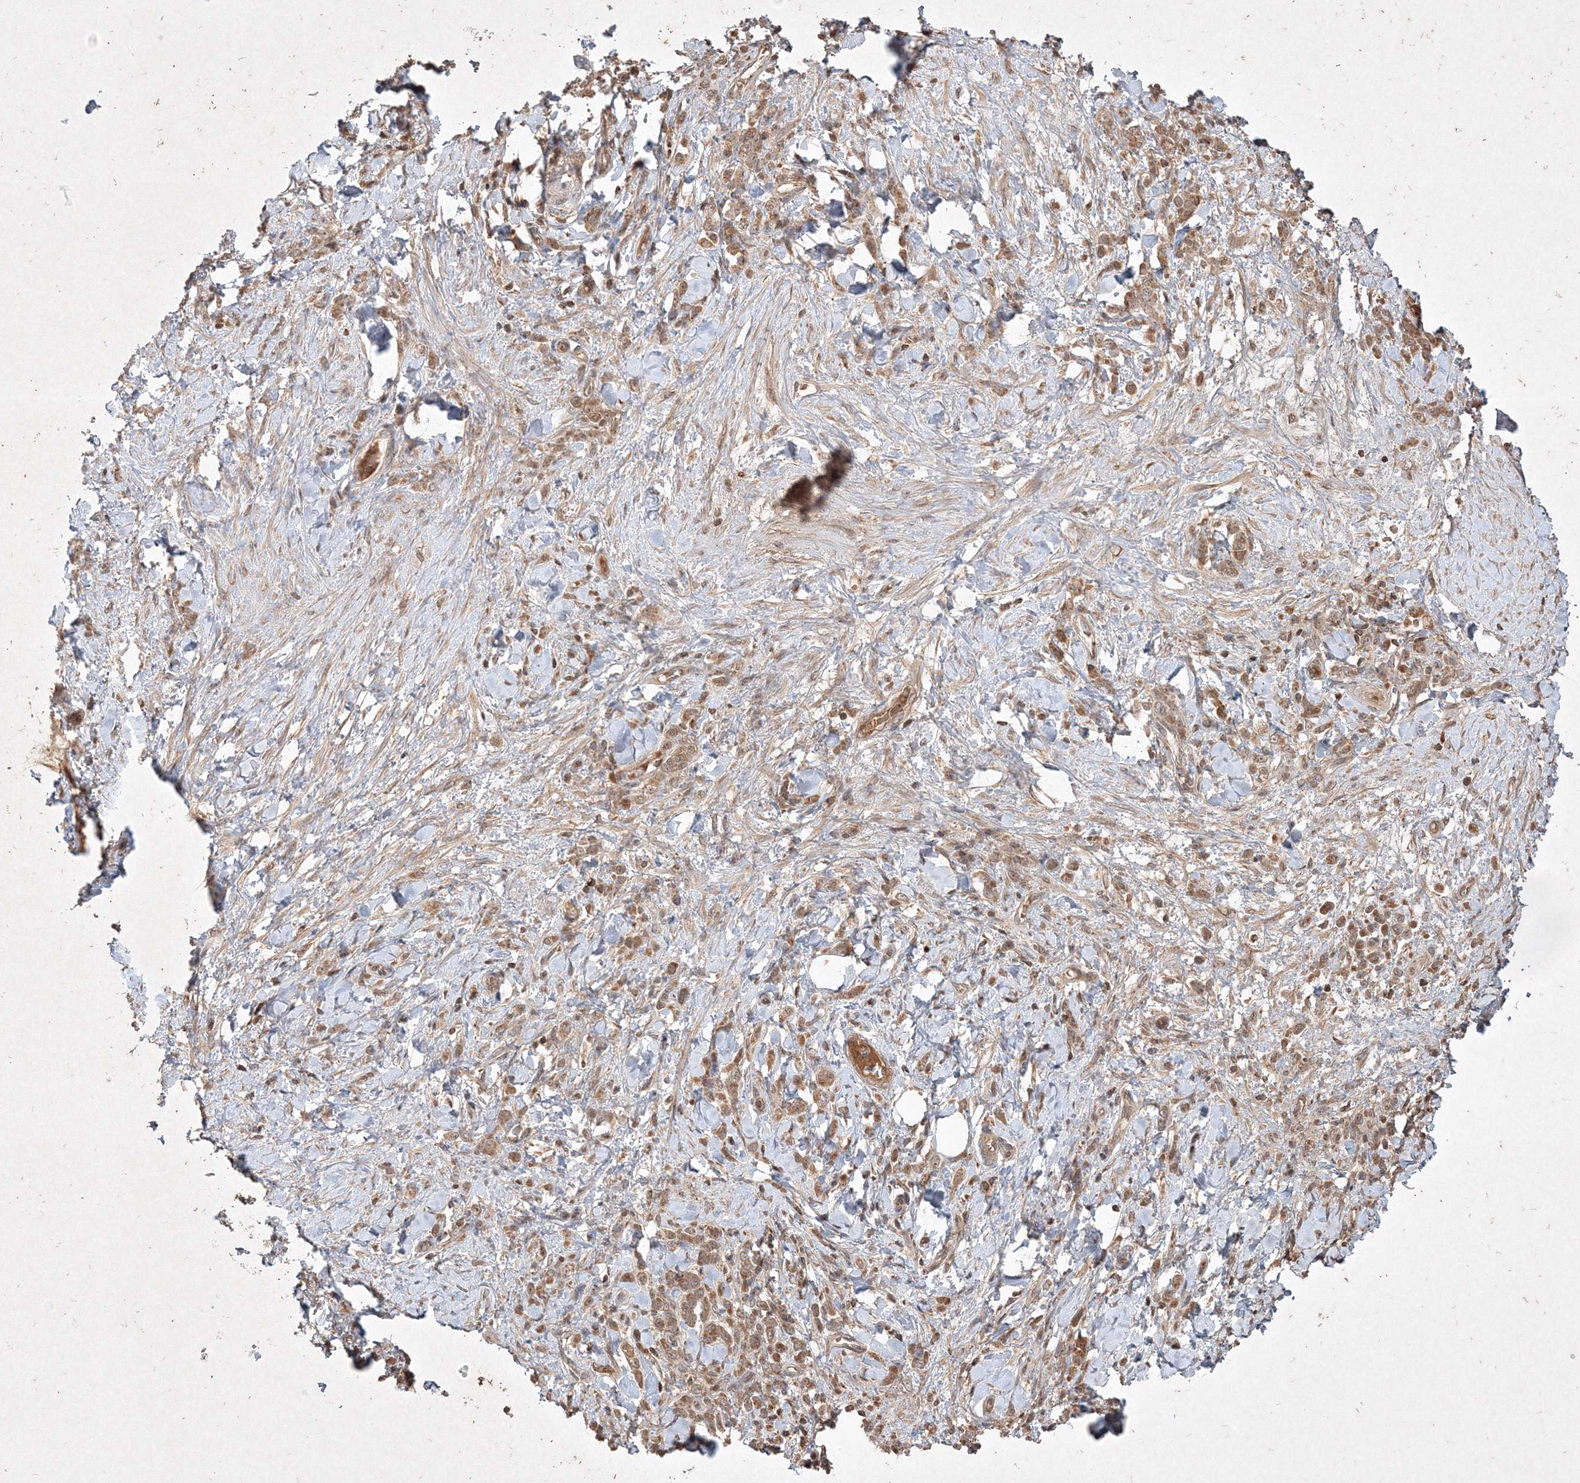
{"staining": {"intensity": "moderate", "quantity": ">75%", "location": "cytoplasmic/membranous"}, "tissue": "stomach cancer", "cell_type": "Tumor cells", "image_type": "cancer", "snomed": [{"axis": "morphology", "description": "Normal tissue, NOS"}, {"axis": "morphology", "description": "Adenocarcinoma, NOS"}, {"axis": "topography", "description": "Stomach"}], "caption": "Protein staining by IHC displays moderate cytoplasmic/membranous staining in about >75% of tumor cells in stomach cancer. The staining was performed using DAB (3,3'-diaminobenzidine), with brown indicating positive protein expression. Nuclei are stained blue with hematoxylin.", "gene": "PLTP", "patient": {"sex": "male", "age": 82}}